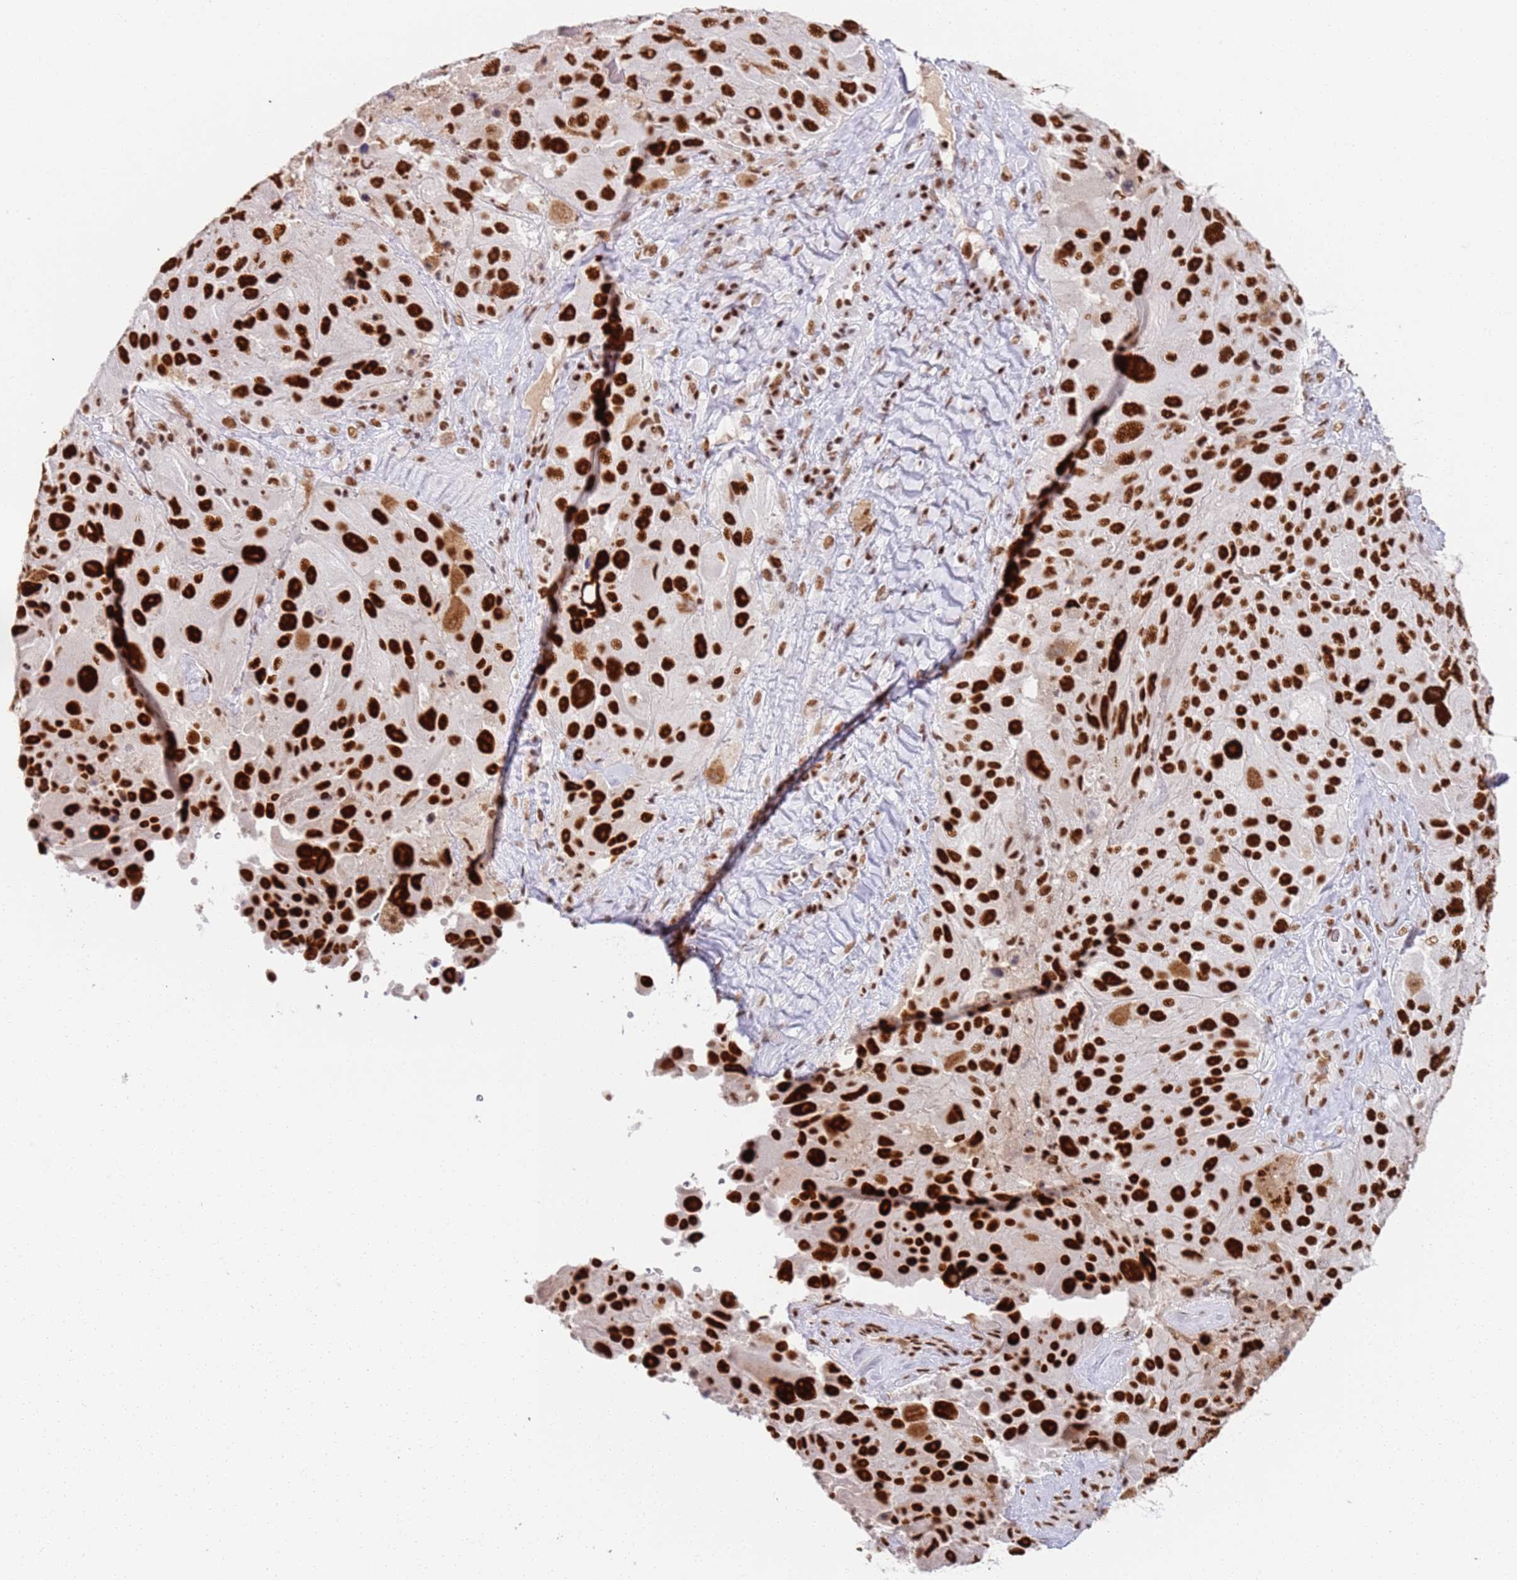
{"staining": {"intensity": "strong", "quantity": ">75%", "location": "nuclear"}, "tissue": "melanoma", "cell_type": "Tumor cells", "image_type": "cancer", "snomed": [{"axis": "morphology", "description": "Malignant melanoma, Metastatic site"}, {"axis": "topography", "description": "Lymph node"}], "caption": "Immunohistochemical staining of human malignant melanoma (metastatic site) demonstrates high levels of strong nuclear positivity in about >75% of tumor cells.", "gene": "AKAP8L", "patient": {"sex": "male", "age": 62}}